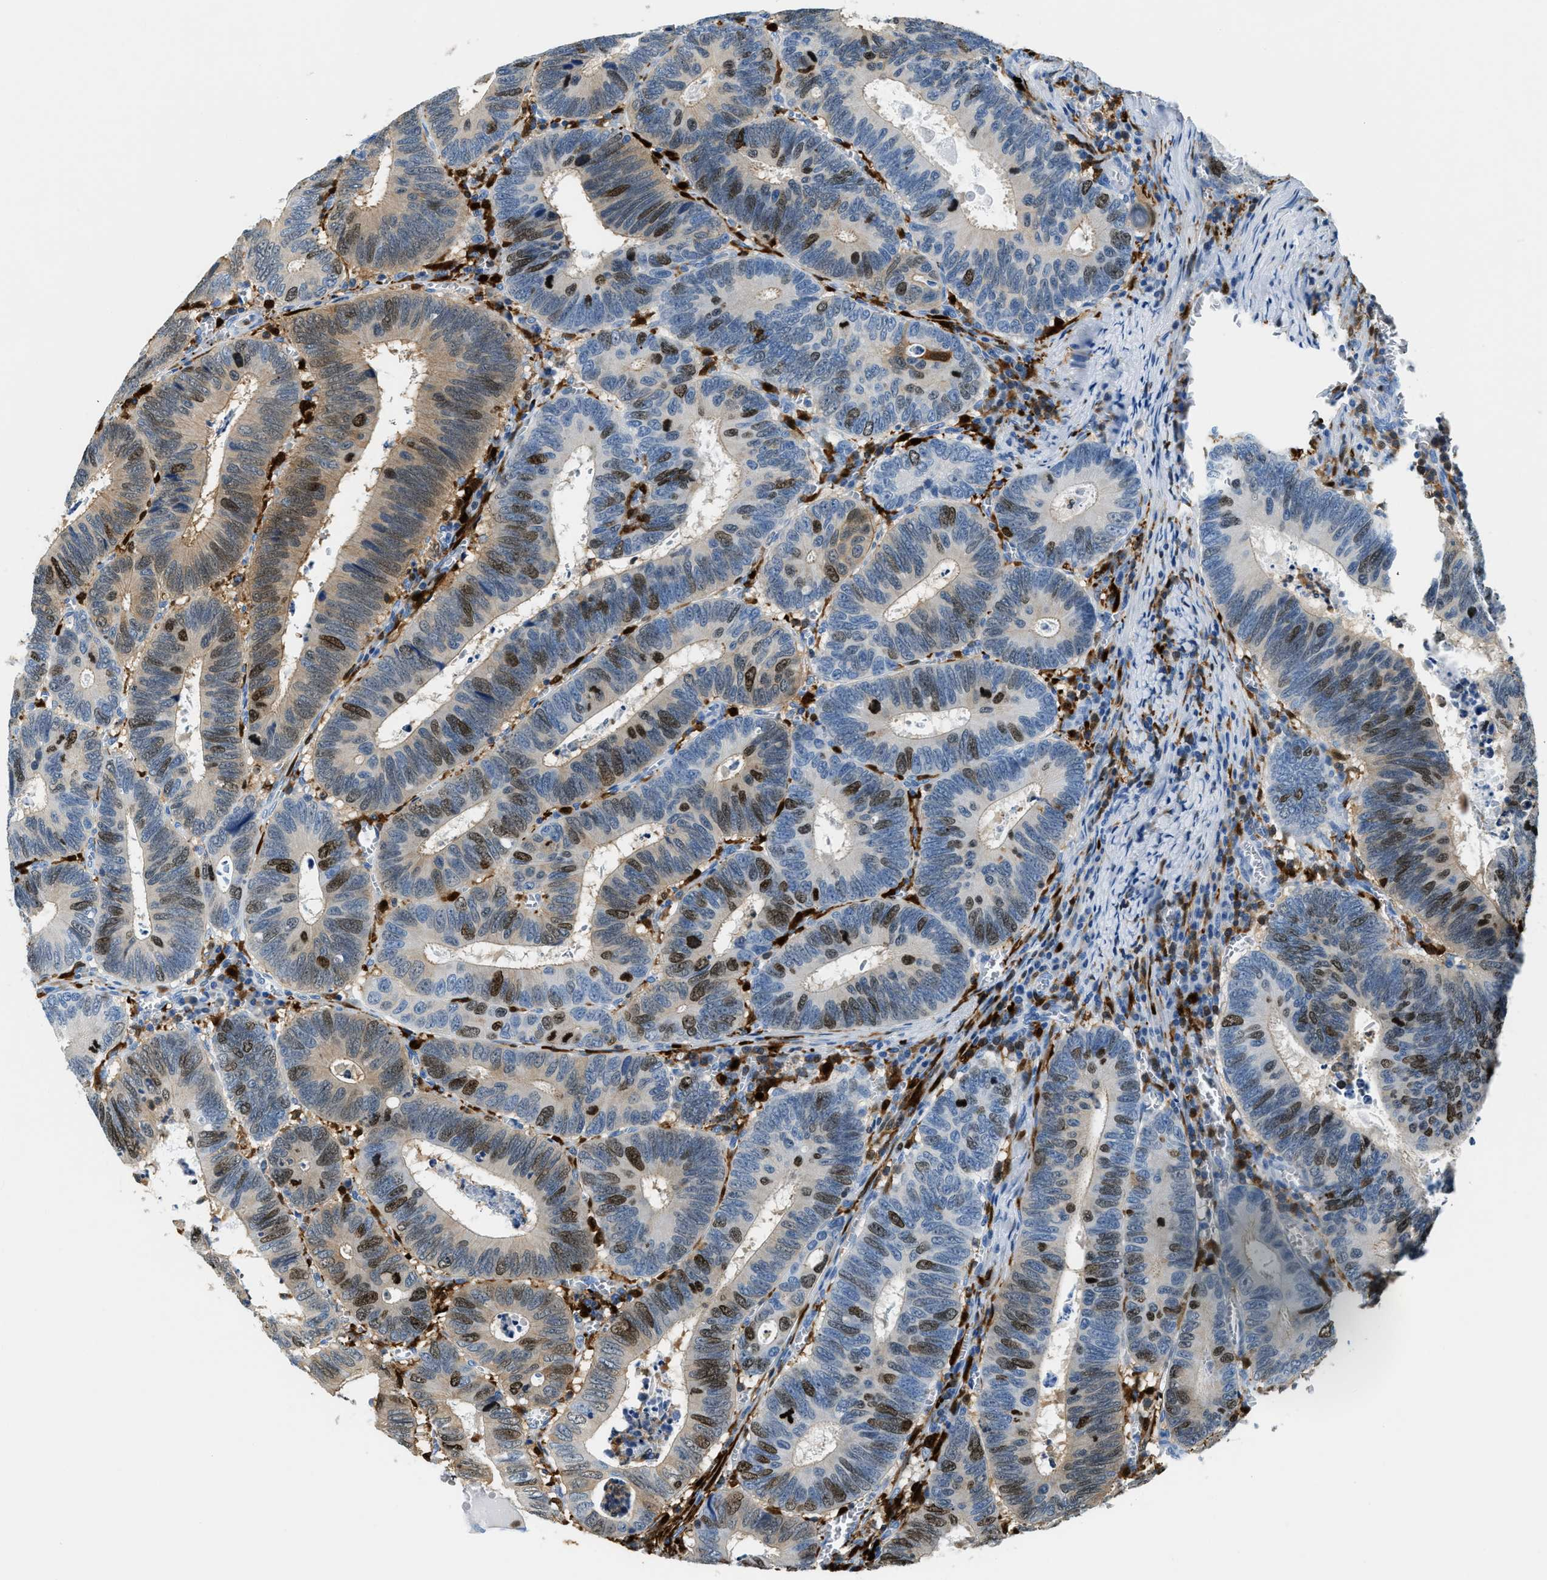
{"staining": {"intensity": "moderate", "quantity": "25%-75%", "location": "nuclear"}, "tissue": "colorectal cancer", "cell_type": "Tumor cells", "image_type": "cancer", "snomed": [{"axis": "morphology", "description": "Inflammation, NOS"}, {"axis": "morphology", "description": "Adenocarcinoma, NOS"}, {"axis": "topography", "description": "Colon"}], "caption": "High-power microscopy captured an IHC micrograph of colorectal adenocarcinoma, revealing moderate nuclear staining in approximately 25%-75% of tumor cells. The protein is shown in brown color, while the nuclei are stained blue.", "gene": "CAPG", "patient": {"sex": "male", "age": 72}}